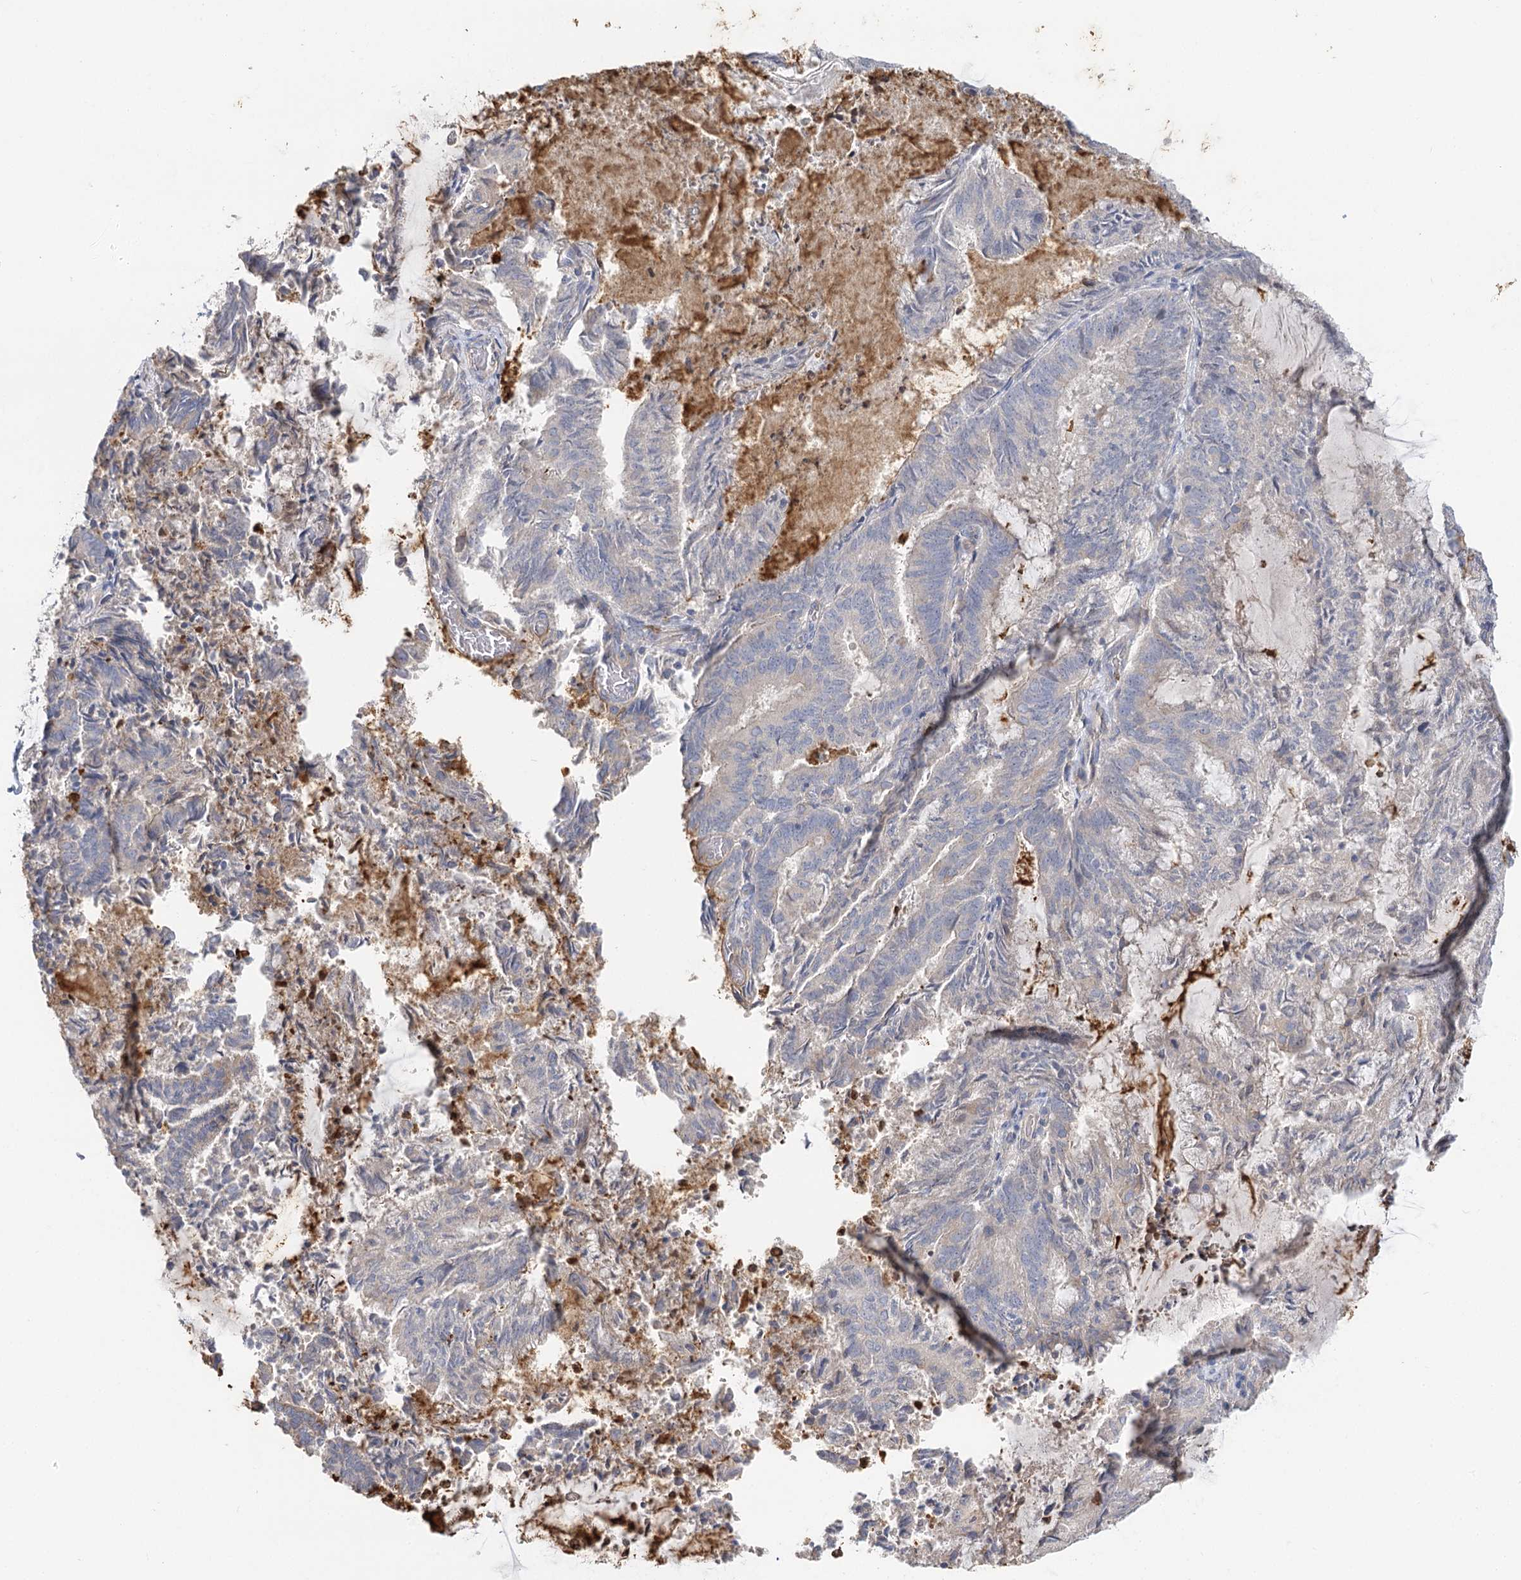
{"staining": {"intensity": "negative", "quantity": "none", "location": "none"}, "tissue": "endometrial cancer", "cell_type": "Tumor cells", "image_type": "cancer", "snomed": [{"axis": "morphology", "description": "Adenocarcinoma, NOS"}, {"axis": "topography", "description": "Endometrium"}], "caption": "The immunohistochemistry (IHC) photomicrograph has no significant staining in tumor cells of endometrial cancer (adenocarcinoma) tissue.", "gene": "EPB41L5", "patient": {"sex": "female", "age": 80}}